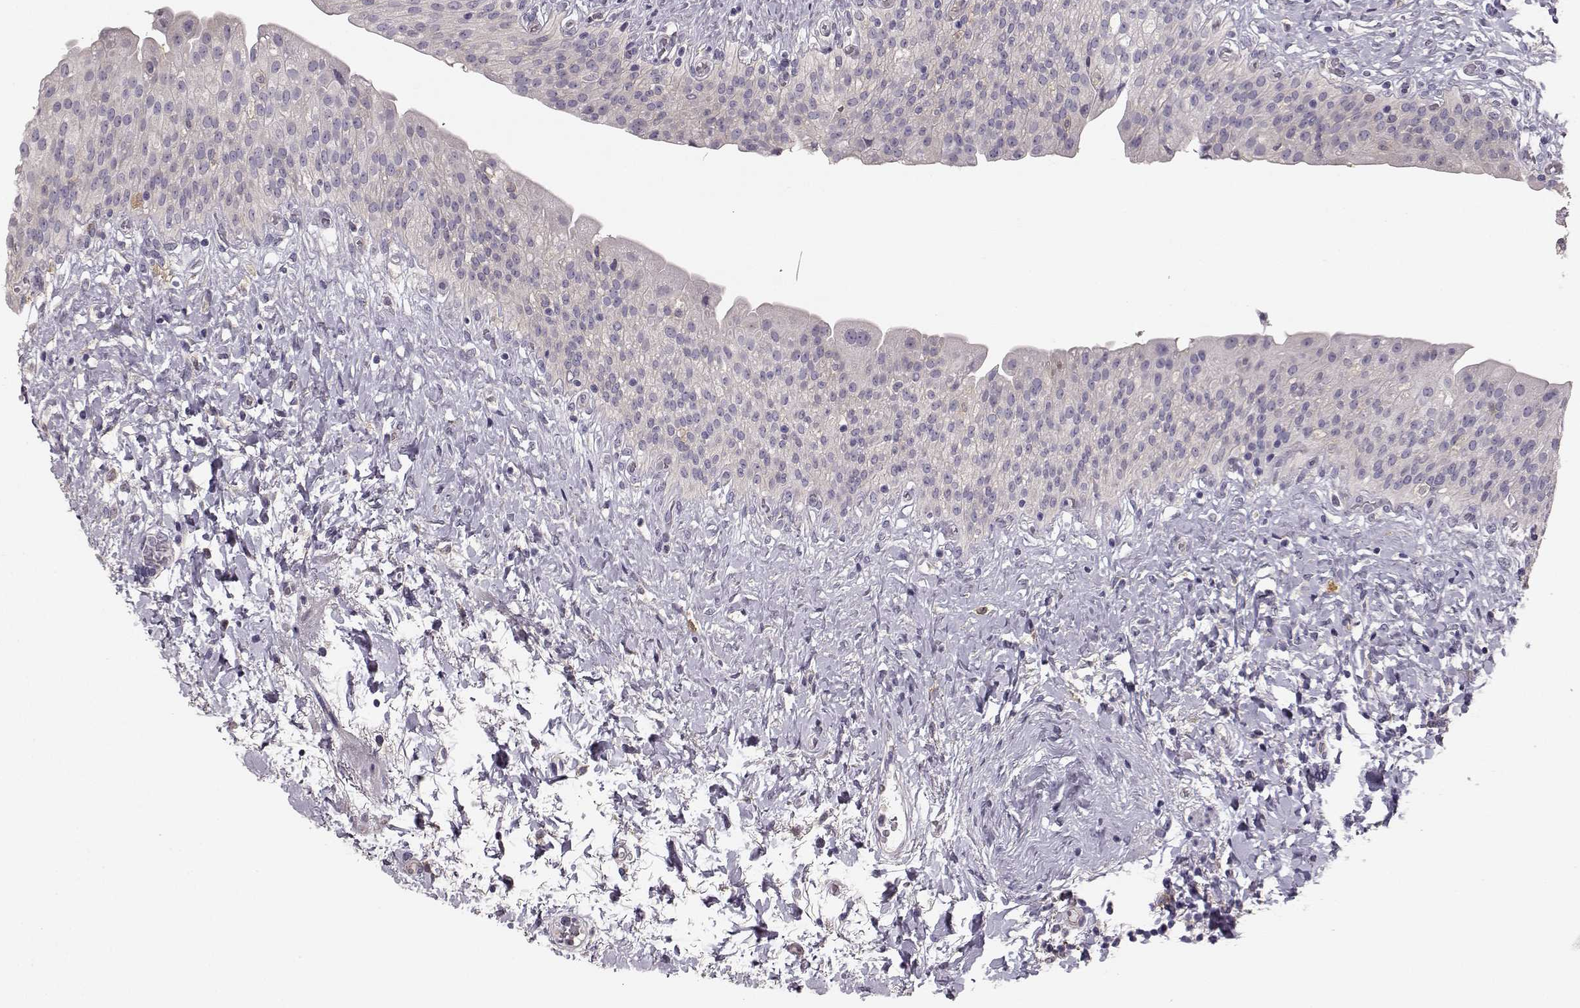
{"staining": {"intensity": "negative", "quantity": "none", "location": "none"}, "tissue": "urinary bladder", "cell_type": "Urothelial cells", "image_type": "normal", "snomed": [{"axis": "morphology", "description": "Normal tissue, NOS"}, {"axis": "morphology", "description": "Inflammation, NOS"}, {"axis": "topography", "description": "Urinary bladder"}], "caption": "High magnification brightfield microscopy of benign urinary bladder stained with DAB (brown) and counterstained with hematoxylin (blue): urothelial cells show no significant expression. Brightfield microscopy of immunohistochemistry stained with DAB (3,3'-diaminobenzidine) (brown) and hematoxylin (blue), captured at high magnification.", "gene": "GPR50", "patient": {"sex": "male", "age": 64}}